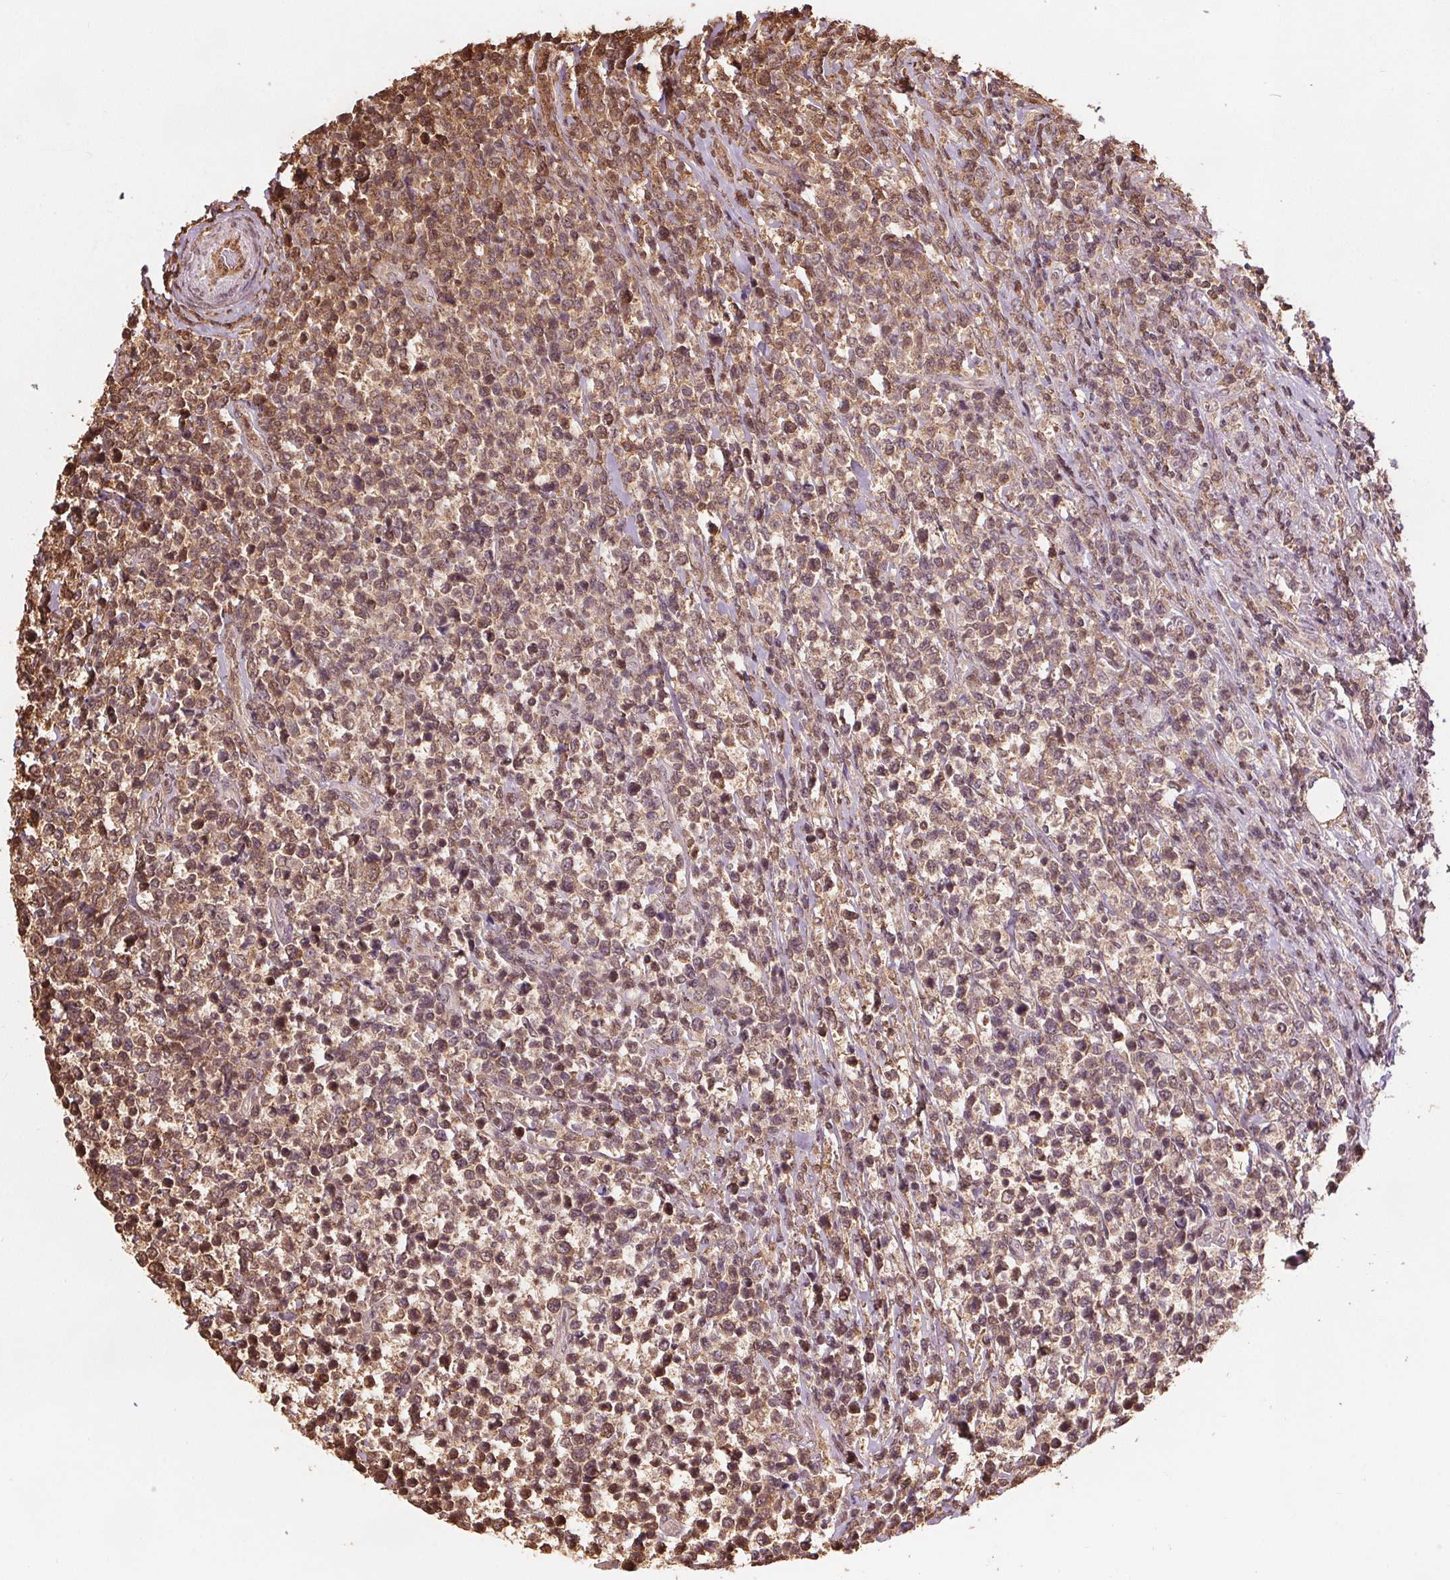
{"staining": {"intensity": "moderate", "quantity": ">75%", "location": "cytoplasmic/membranous,nuclear"}, "tissue": "lymphoma", "cell_type": "Tumor cells", "image_type": "cancer", "snomed": [{"axis": "morphology", "description": "Malignant lymphoma, non-Hodgkin's type, High grade"}, {"axis": "topography", "description": "Soft tissue"}], "caption": "Lymphoma tissue shows moderate cytoplasmic/membranous and nuclear staining in approximately >75% of tumor cells The protein is stained brown, and the nuclei are stained in blue (DAB (3,3'-diaminobenzidine) IHC with brightfield microscopy, high magnification).", "gene": "ENO1", "patient": {"sex": "female", "age": 56}}